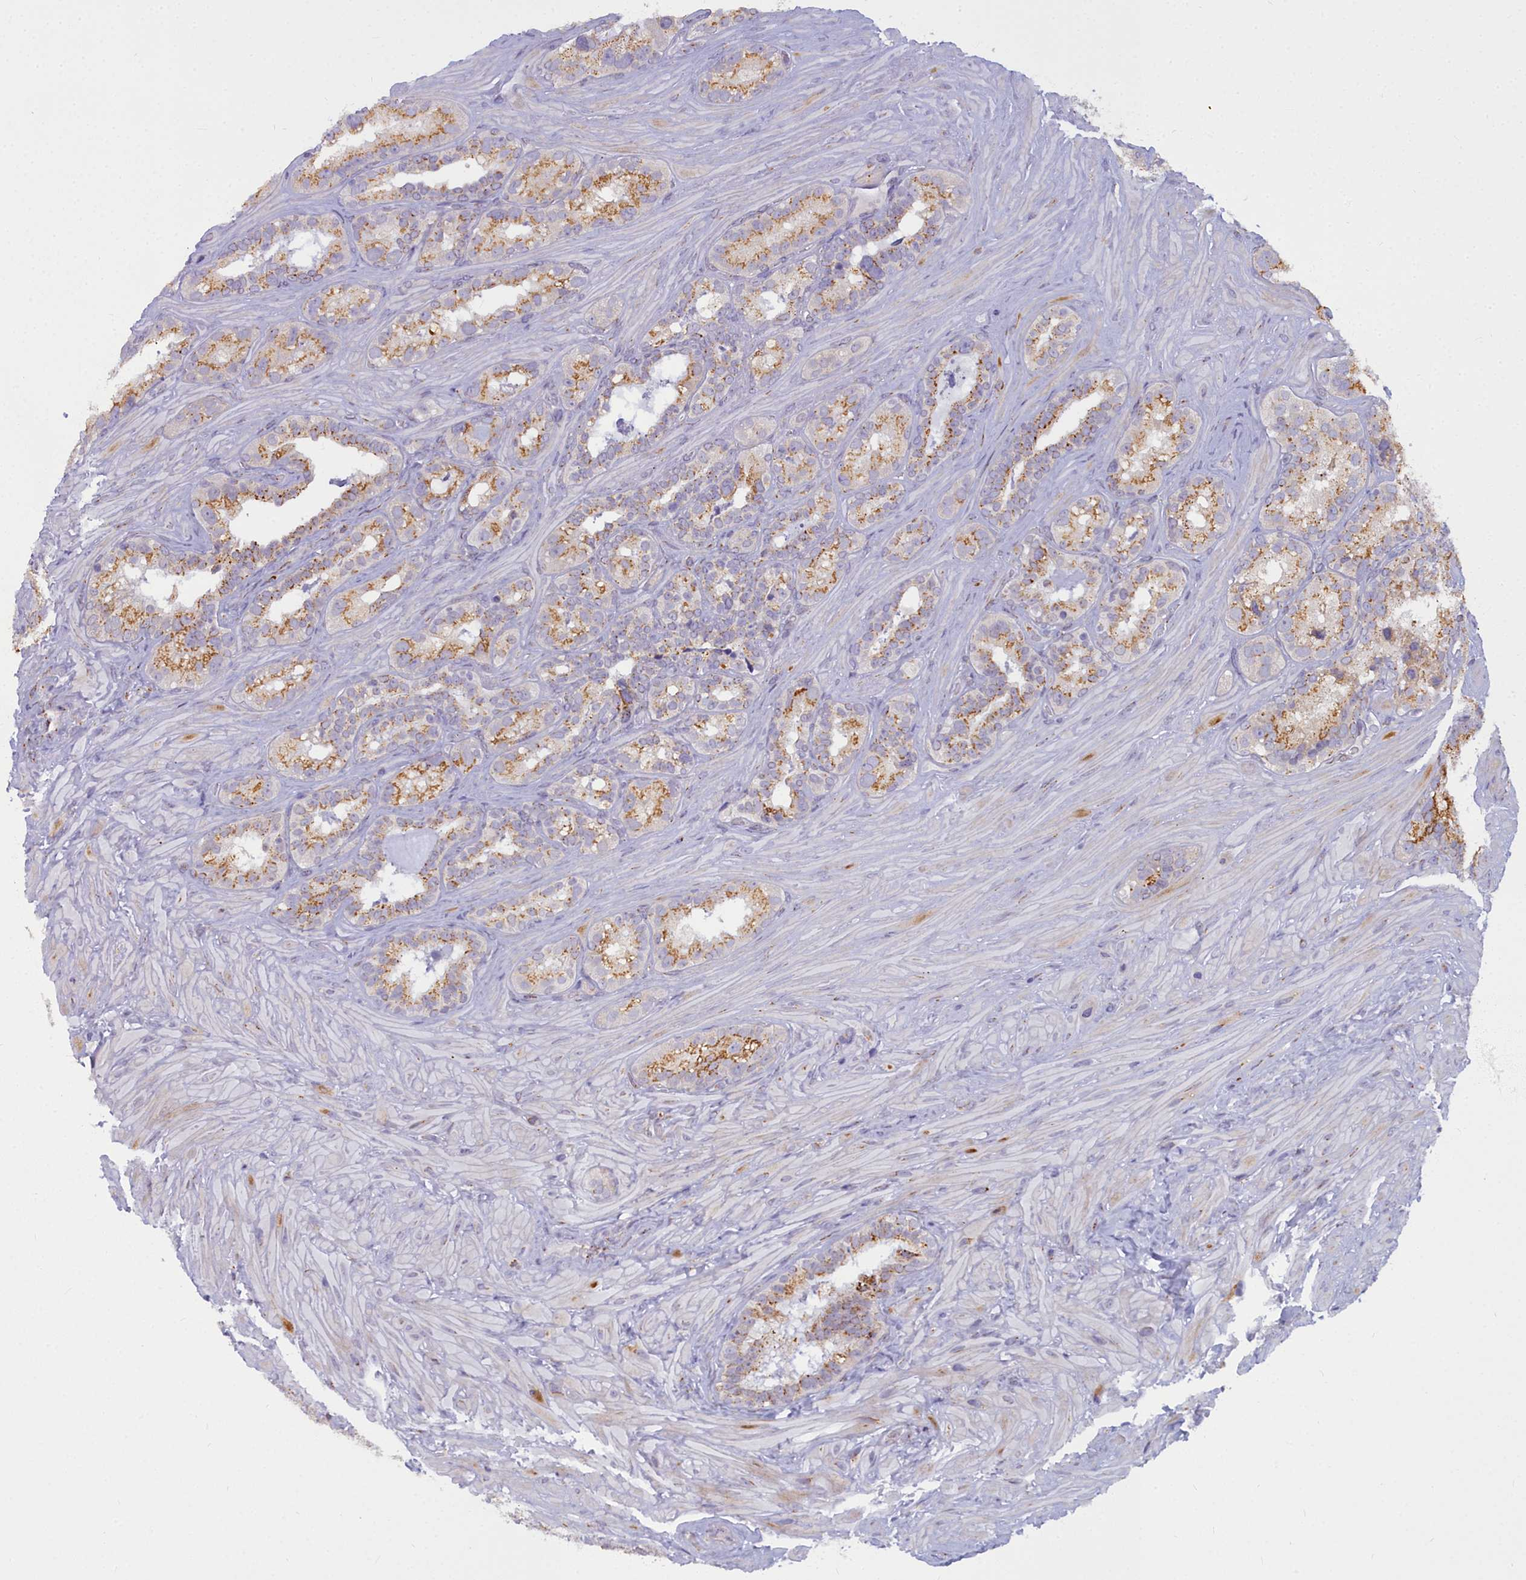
{"staining": {"intensity": "moderate", "quantity": ">75%", "location": "cytoplasmic/membranous"}, "tissue": "seminal vesicle", "cell_type": "Glandular cells", "image_type": "normal", "snomed": [{"axis": "morphology", "description": "Normal tissue, NOS"}, {"axis": "topography", "description": "Seminal veicle"}, {"axis": "topography", "description": "Peripheral nerve tissue"}], "caption": "Glandular cells show medium levels of moderate cytoplasmic/membranous expression in approximately >75% of cells in unremarkable seminal vesicle.", "gene": "WDPCP", "patient": {"sex": "male", "age": 67}}